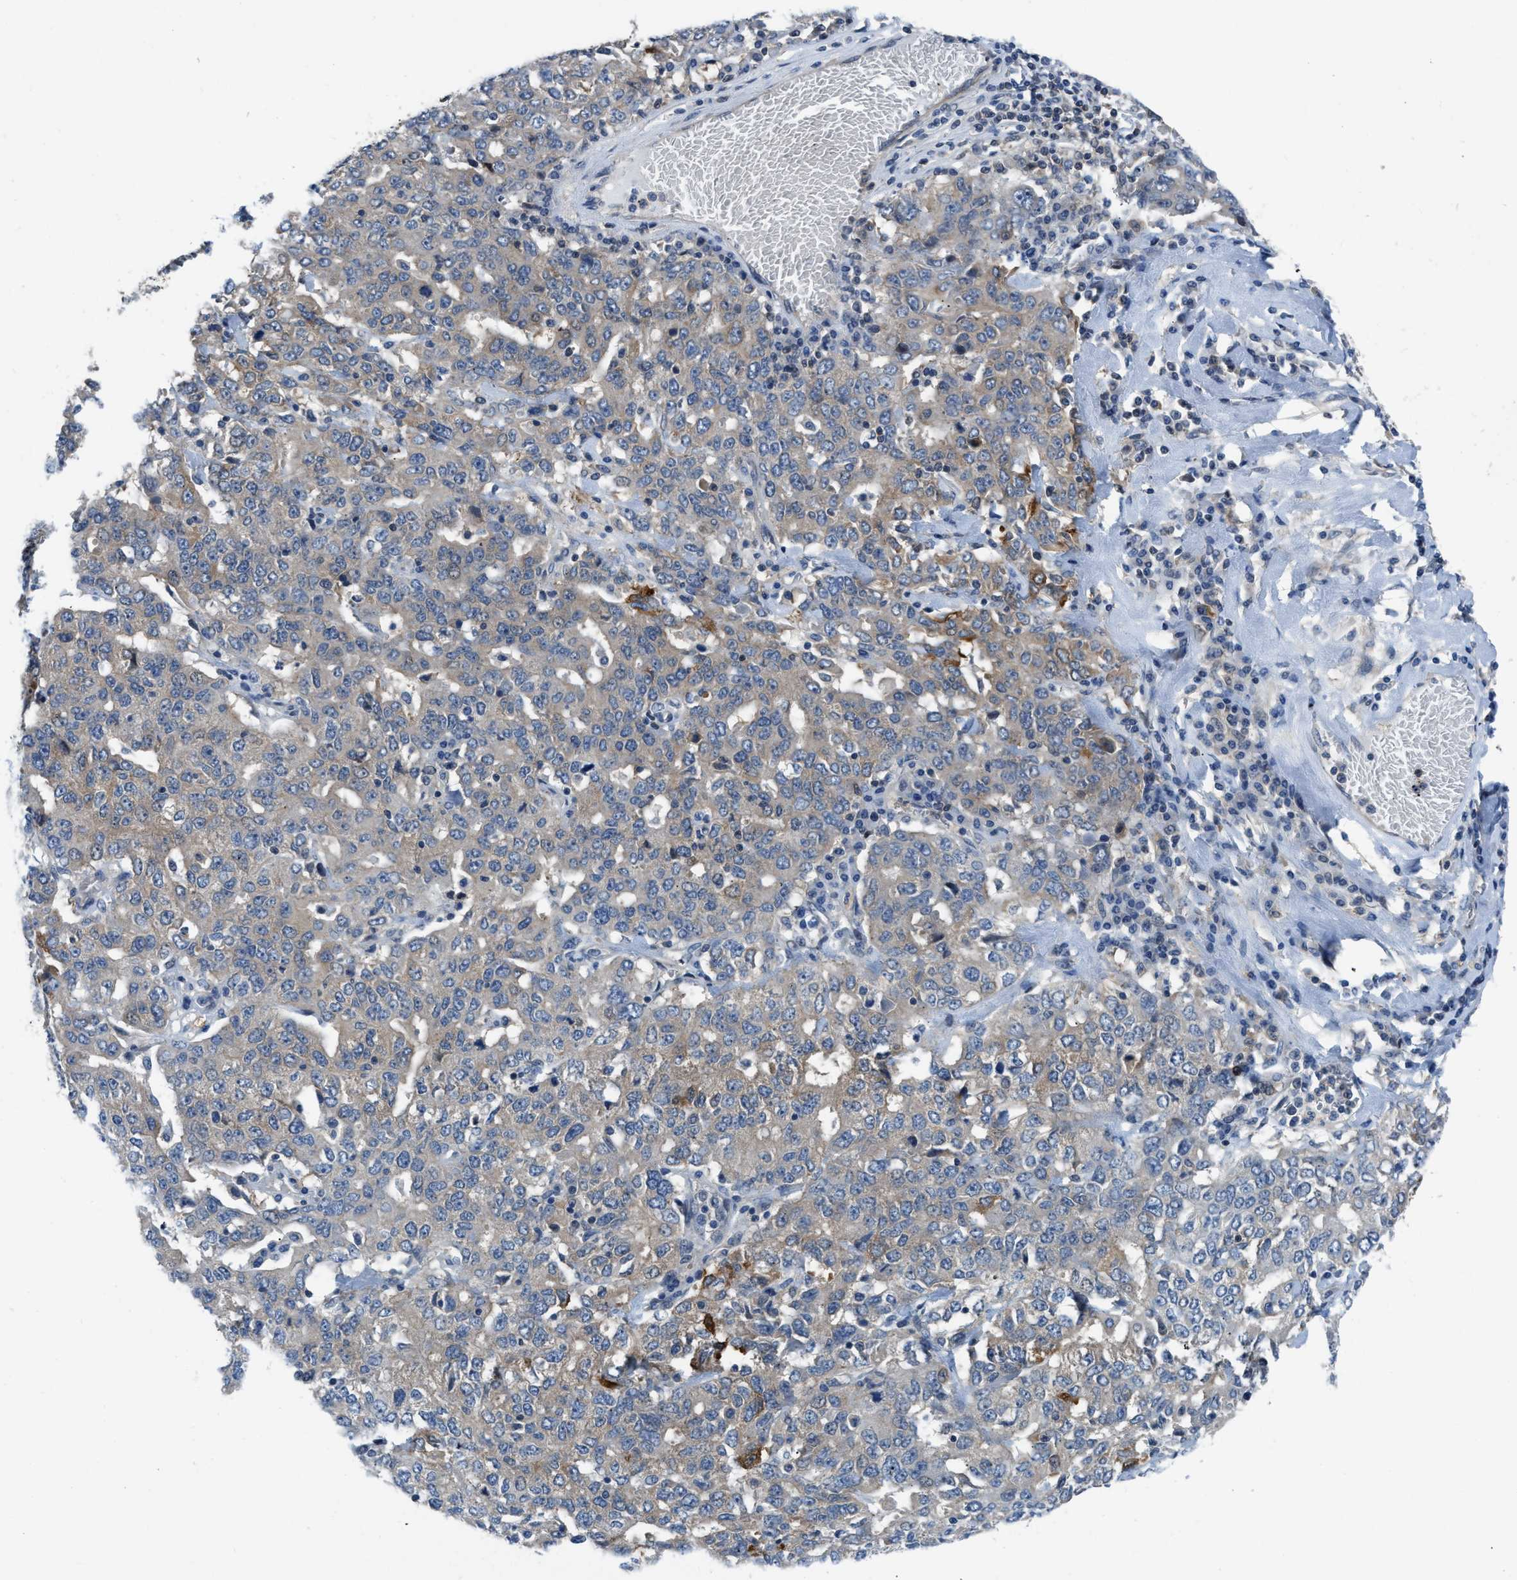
{"staining": {"intensity": "weak", "quantity": "<25%", "location": "cytoplasmic/membranous"}, "tissue": "ovarian cancer", "cell_type": "Tumor cells", "image_type": "cancer", "snomed": [{"axis": "morphology", "description": "Carcinoma, endometroid"}, {"axis": "topography", "description": "Ovary"}], "caption": "Immunohistochemistry histopathology image of human ovarian cancer (endometroid carcinoma) stained for a protein (brown), which reveals no staining in tumor cells.", "gene": "PFKP", "patient": {"sex": "female", "age": 62}}